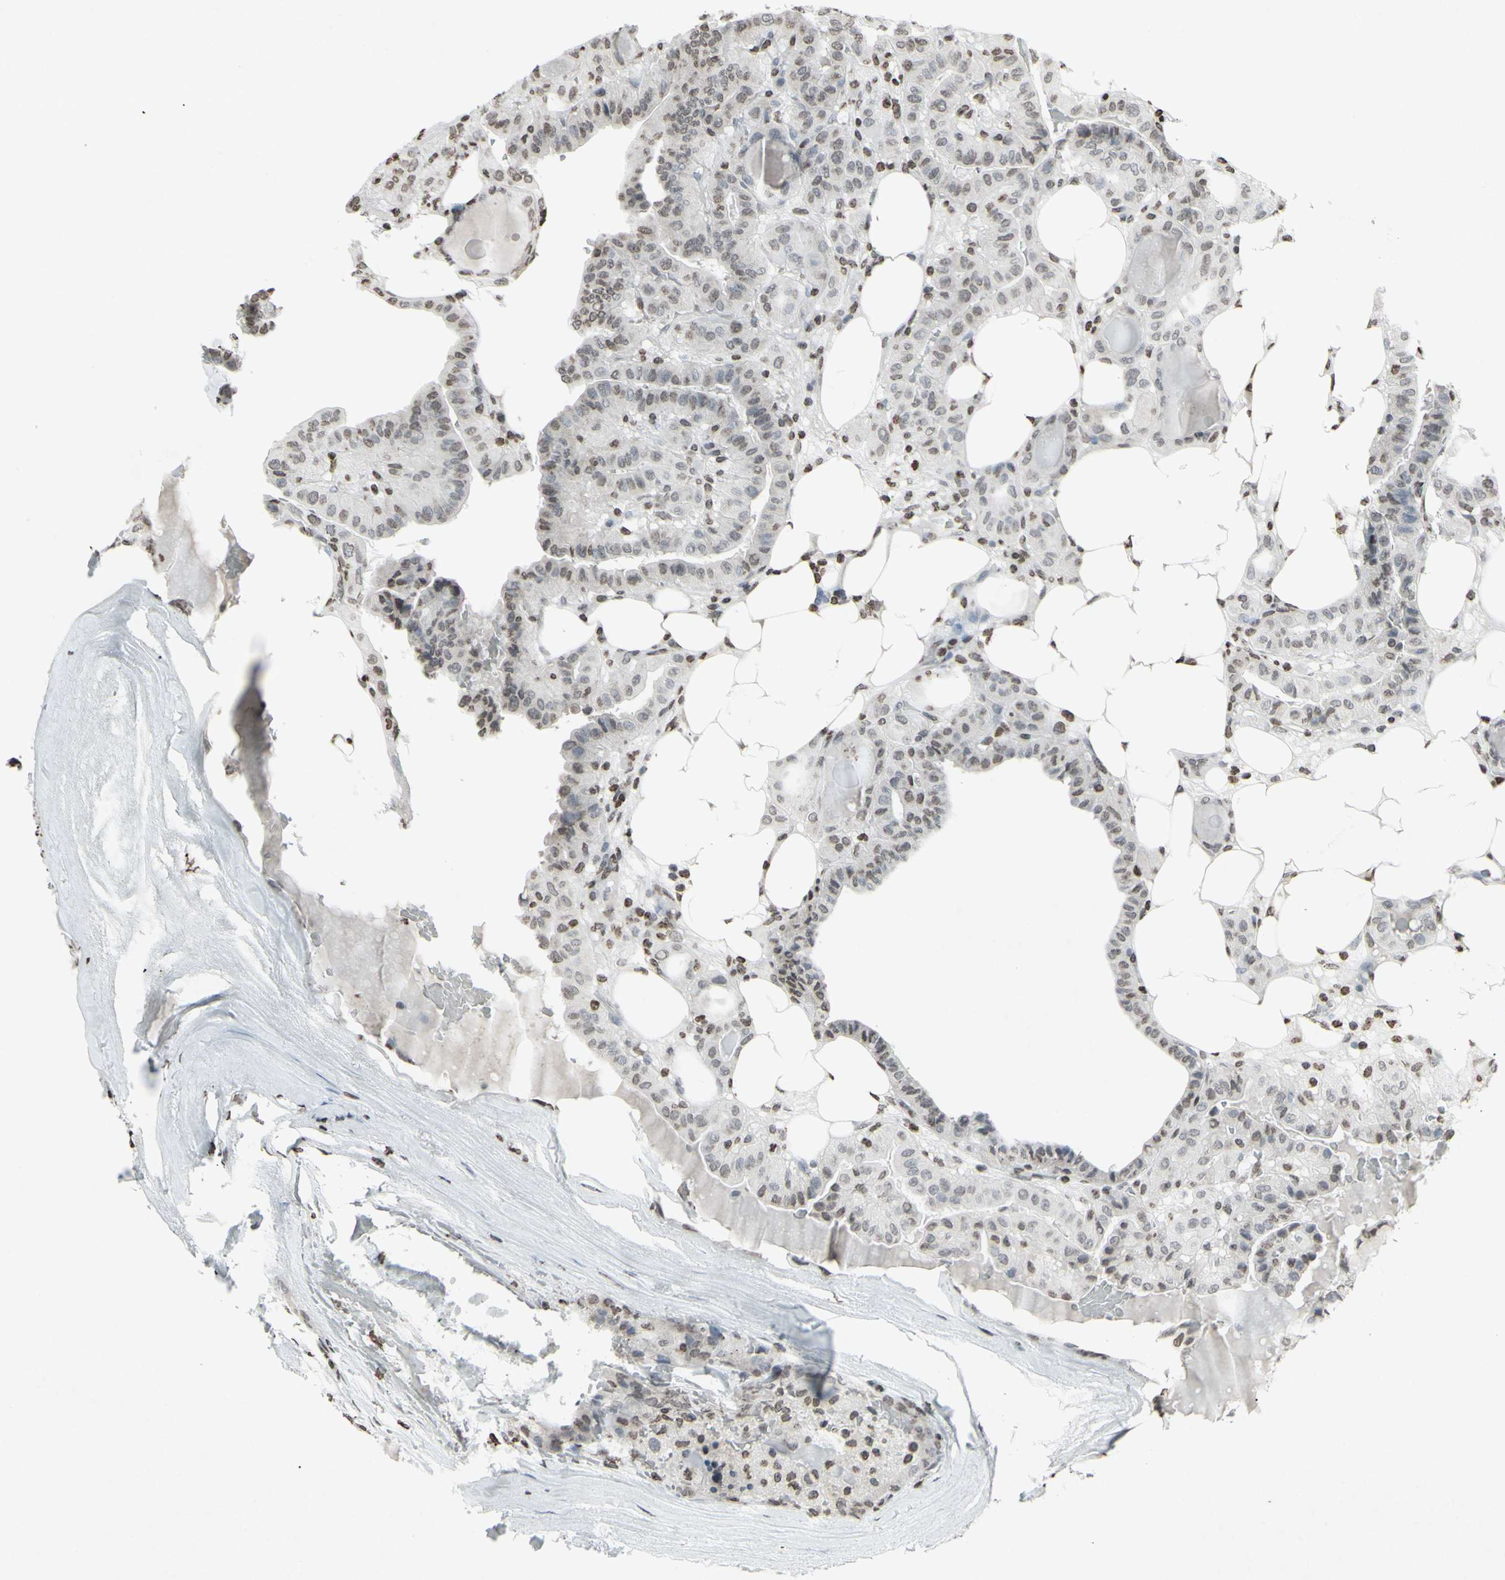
{"staining": {"intensity": "weak", "quantity": "25%-75%", "location": "nuclear"}, "tissue": "thyroid cancer", "cell_type": "Tumor cells", "image_type": "cancer", "snomed": [{"axis": "morphology", "description": "Papillary adenocarcinoma, NOS"}, {"axis": "topography", "description": "Thyroid gland"}], "caption": "Thyroid papillary adenocarcinoma stained for a protein shows weak nuclear positivity in tumor cells.", "gene": "CD79B", "patient": {"sex": "male", "age": 77}}